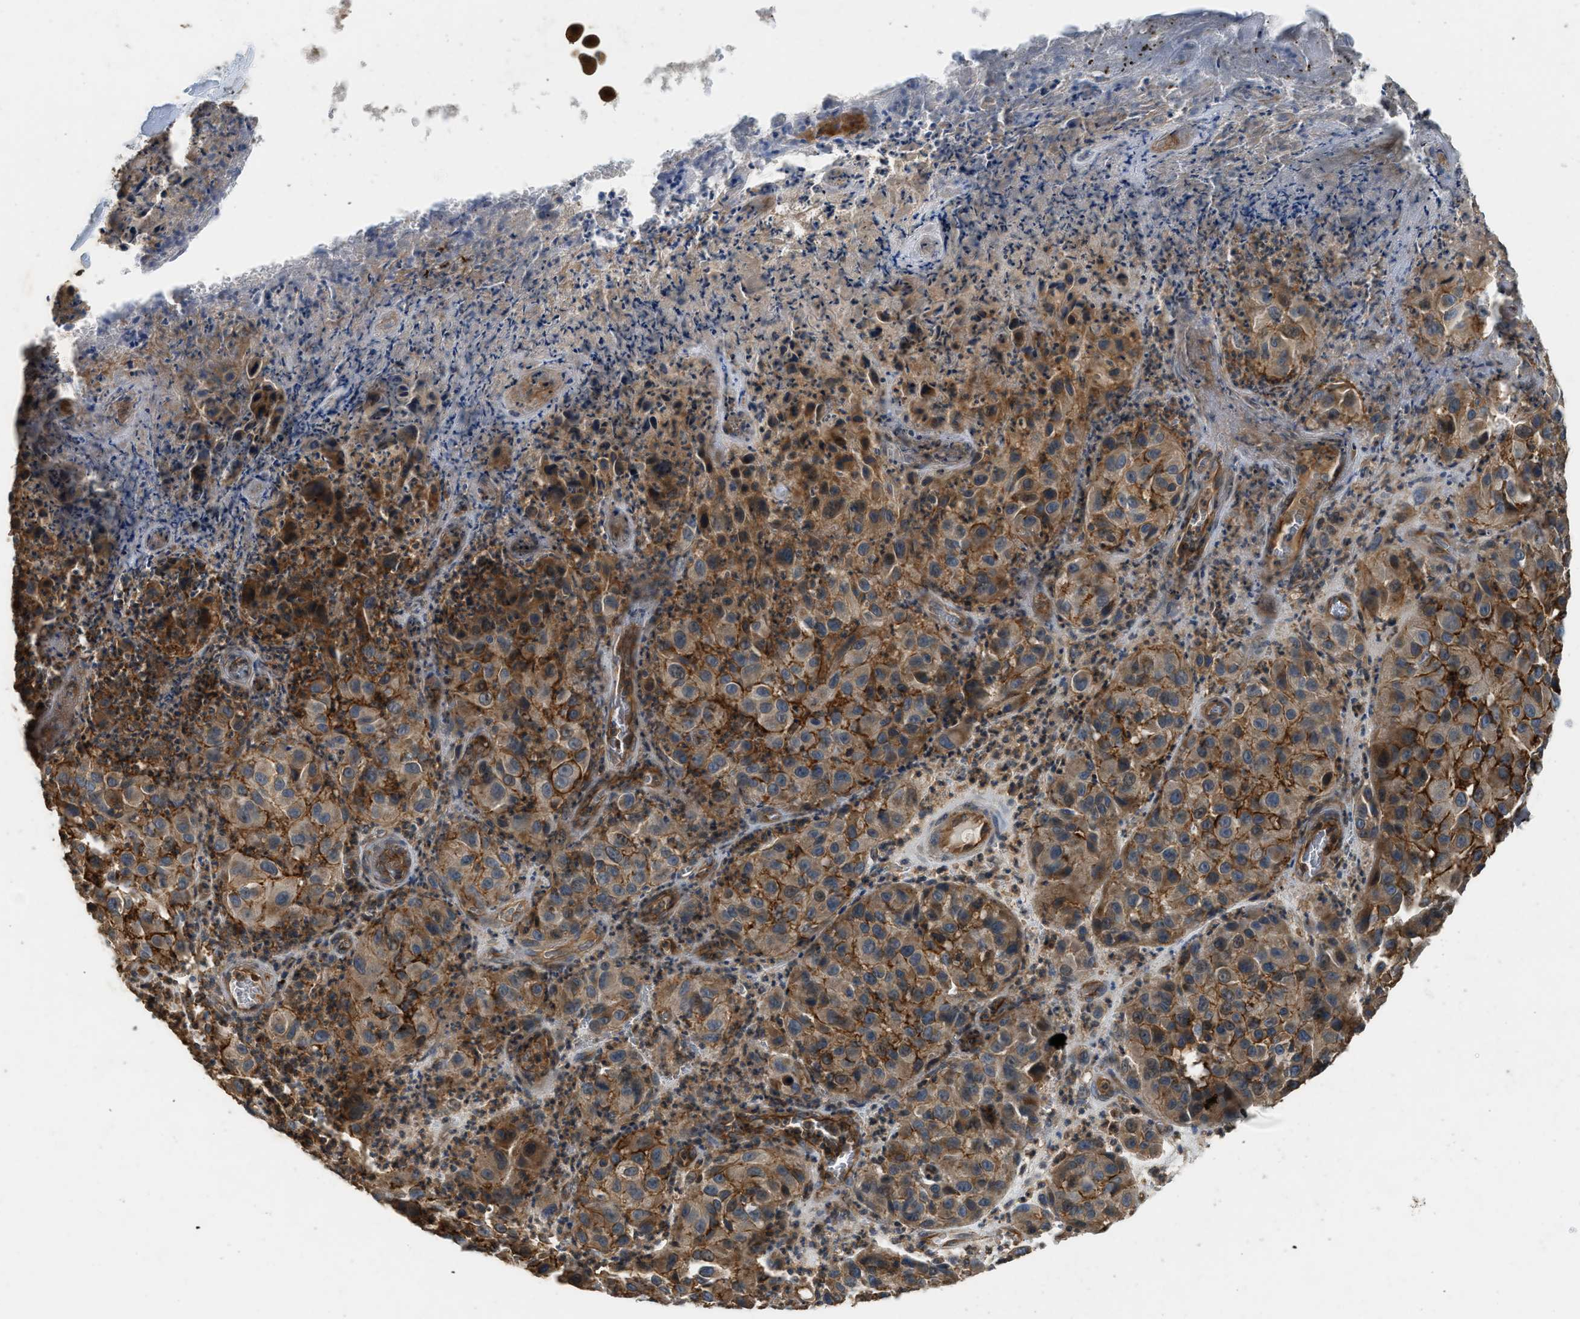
{"staining": {"intensity": "moderate", "quantity": ">75%", "location": "cytoplasmic/membranous"}, "tissue": "melanoma", "cell_type": "Tumor cells", "image_type": "cancer", "snomed": [{"axis": "morphology", "description": "Malignant melanoma, NOS"}, {"axis": "topography", "description": "Skin"}], "caption": "A brown stain shows moderate cytoplasmic/membranous staining of a protein in melanoma tumor cells.", "gene": "HIP1R", "patient": {"sex": "female", "age": 21}}